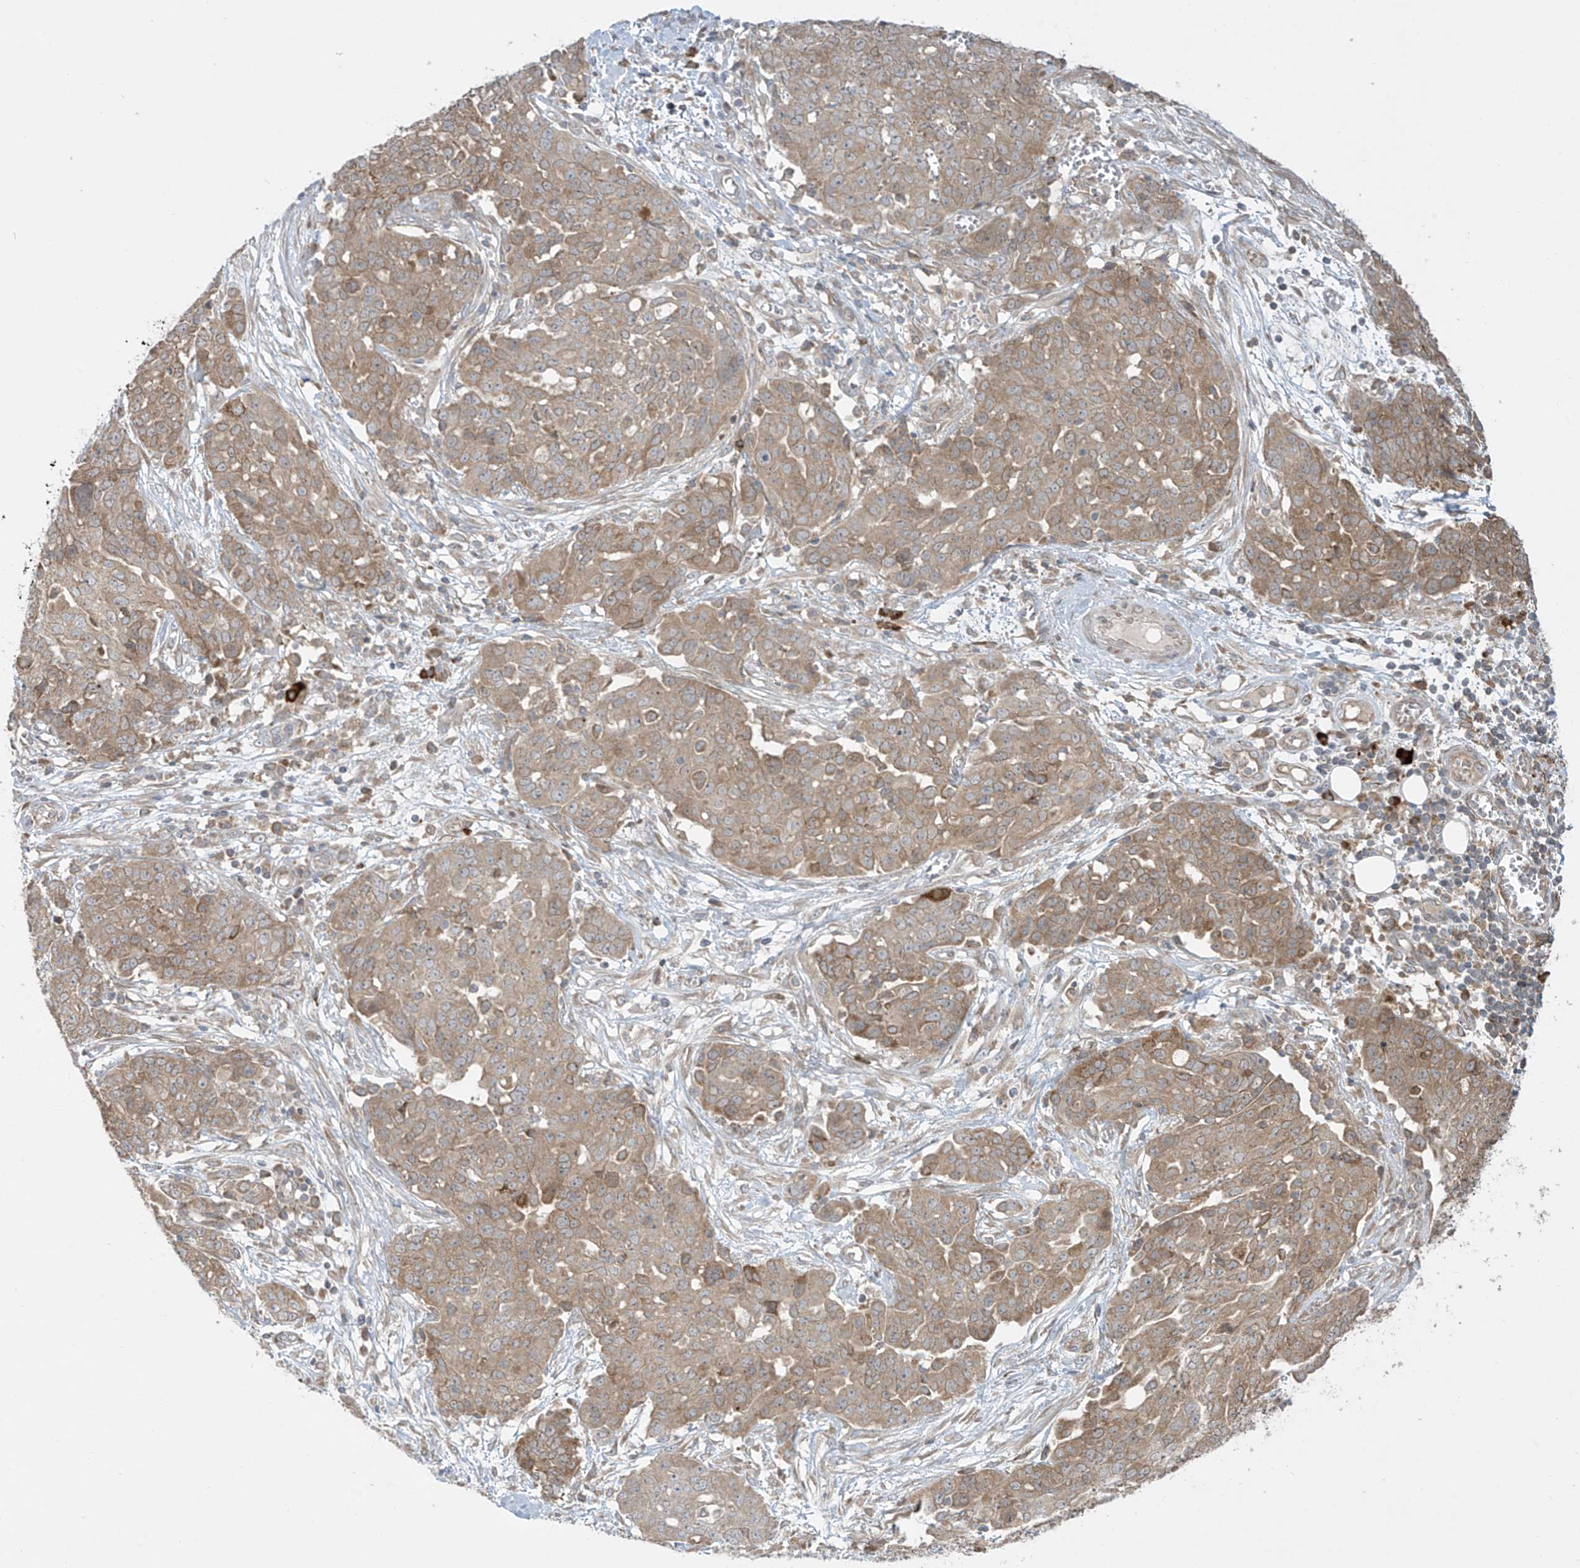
{"staining": {"intensity": "moderate", "quantity": ">75%", "location": "cytoplasmic/membranous"}, "tissue": "ovarian cancer", "cell_type": "Tumor cells", "image_type": "cancer", "snomed": [{"axis": "morphology", "description": "Cystadenocarcinoma, serous, NOS"}, {"axis": "topography", "description": "Soft tissue"}, {"axis": "topography", "description": "Ovary"}], "caption": "An image of ovarian cancer (serous cystadenocarcinoma) stained for a protein displays moderate cytoplasmic/membranous brown staining in tumor cells.", "gene": "PPAT", "patient": {"sex": "female", "age": 57}}